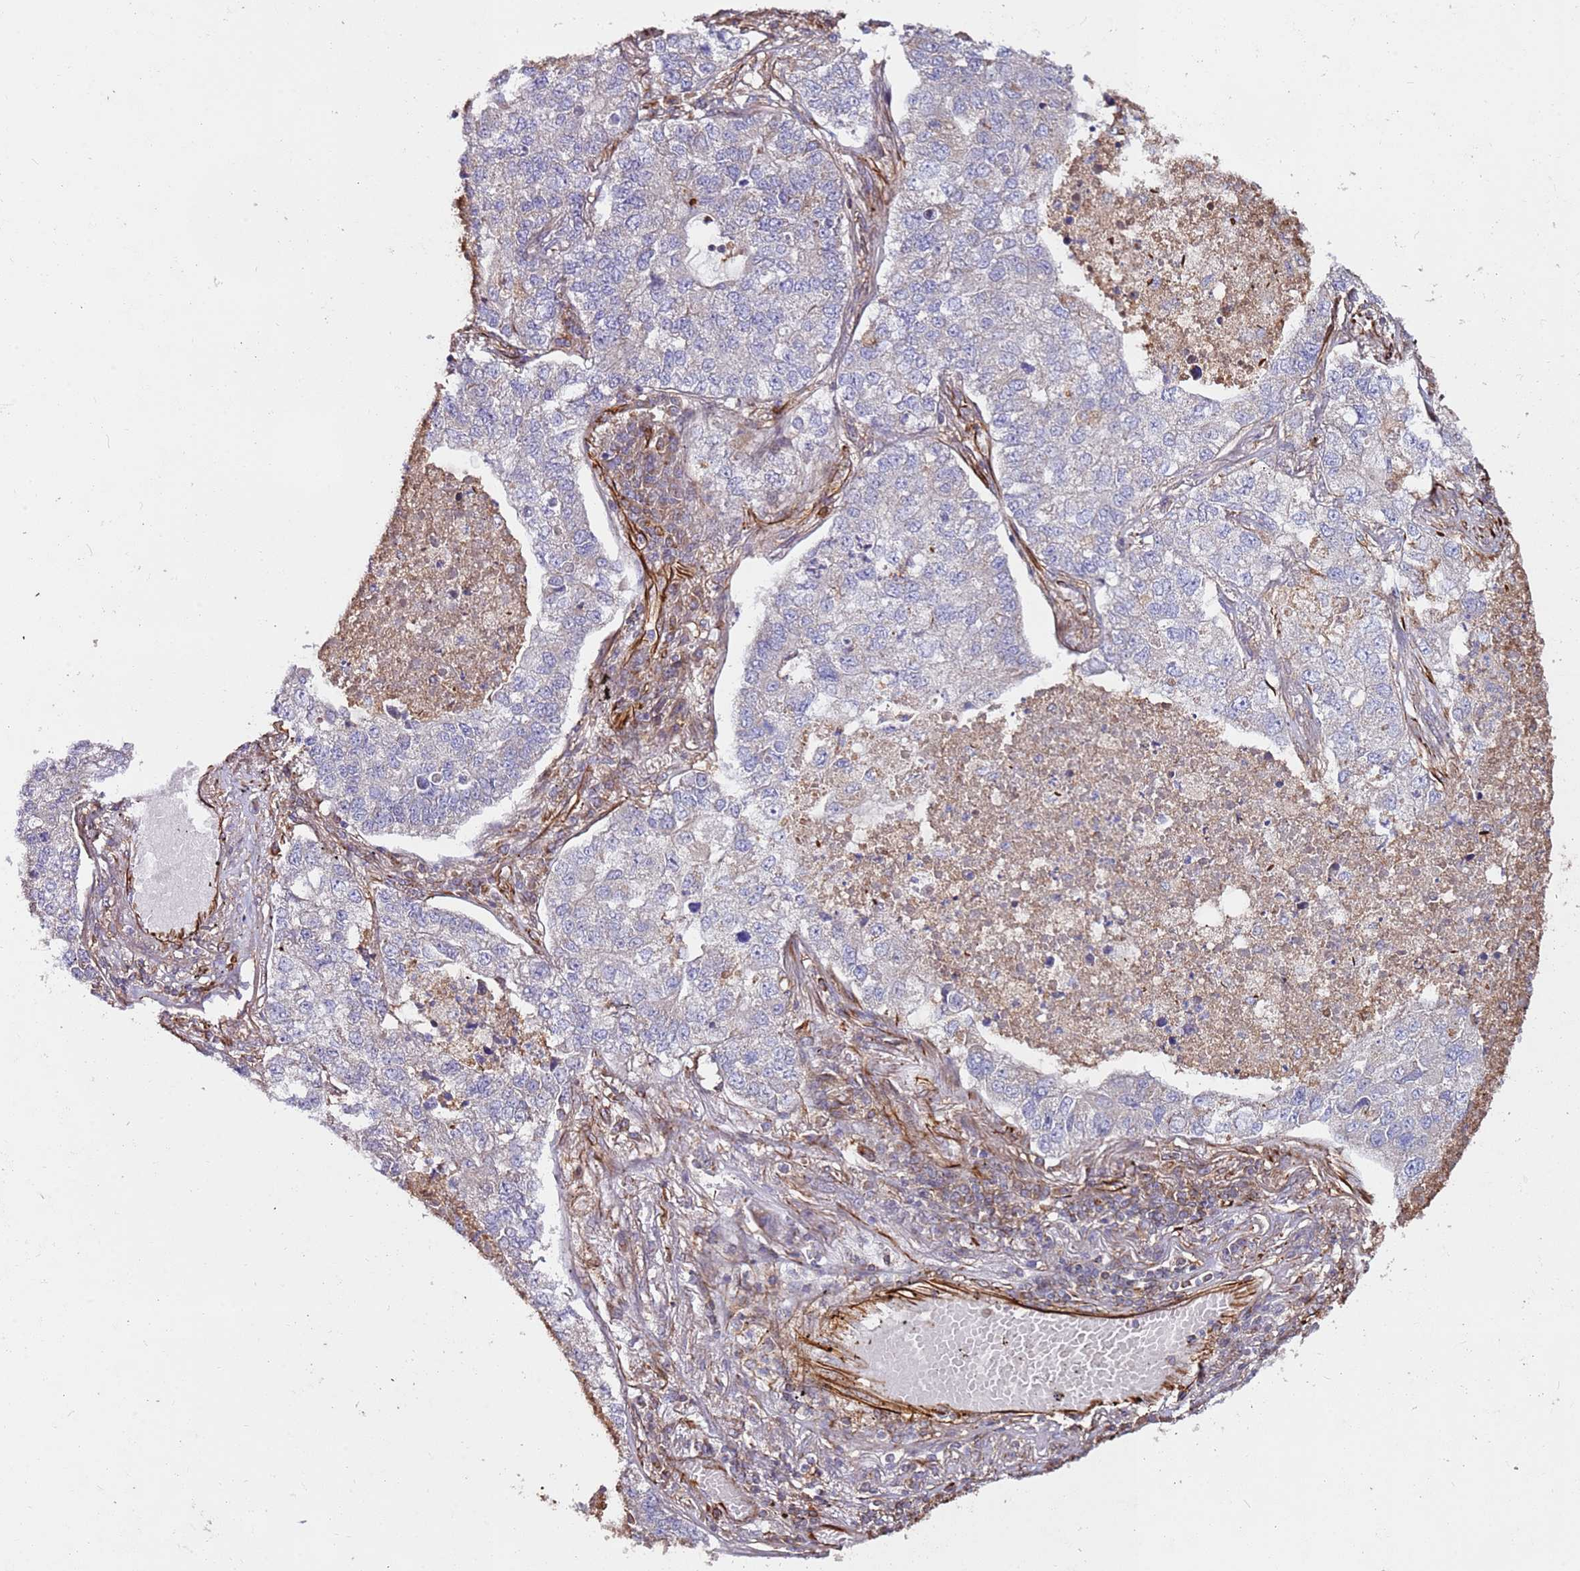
{"staining": {"intensity": "negative", "quantity": "none", "location": "none"}, "tissue": "lung cancer", "cell_type": "Tumor cells", "image_type": "cancer", "snomed": [{"axis": "morphology", "description": "Adenocarcinoma, NOS"}, {"axis": "topography", "description": "Lung"}], "caption": "A high-resolution photomicrograph shows immunohistochemistry (IHC) staining of lung adenocarcinoma, which shows no significant staining in tumor cells.", "gene": "MRGPRE", "patient": {"sex": "male", "age": 49}}